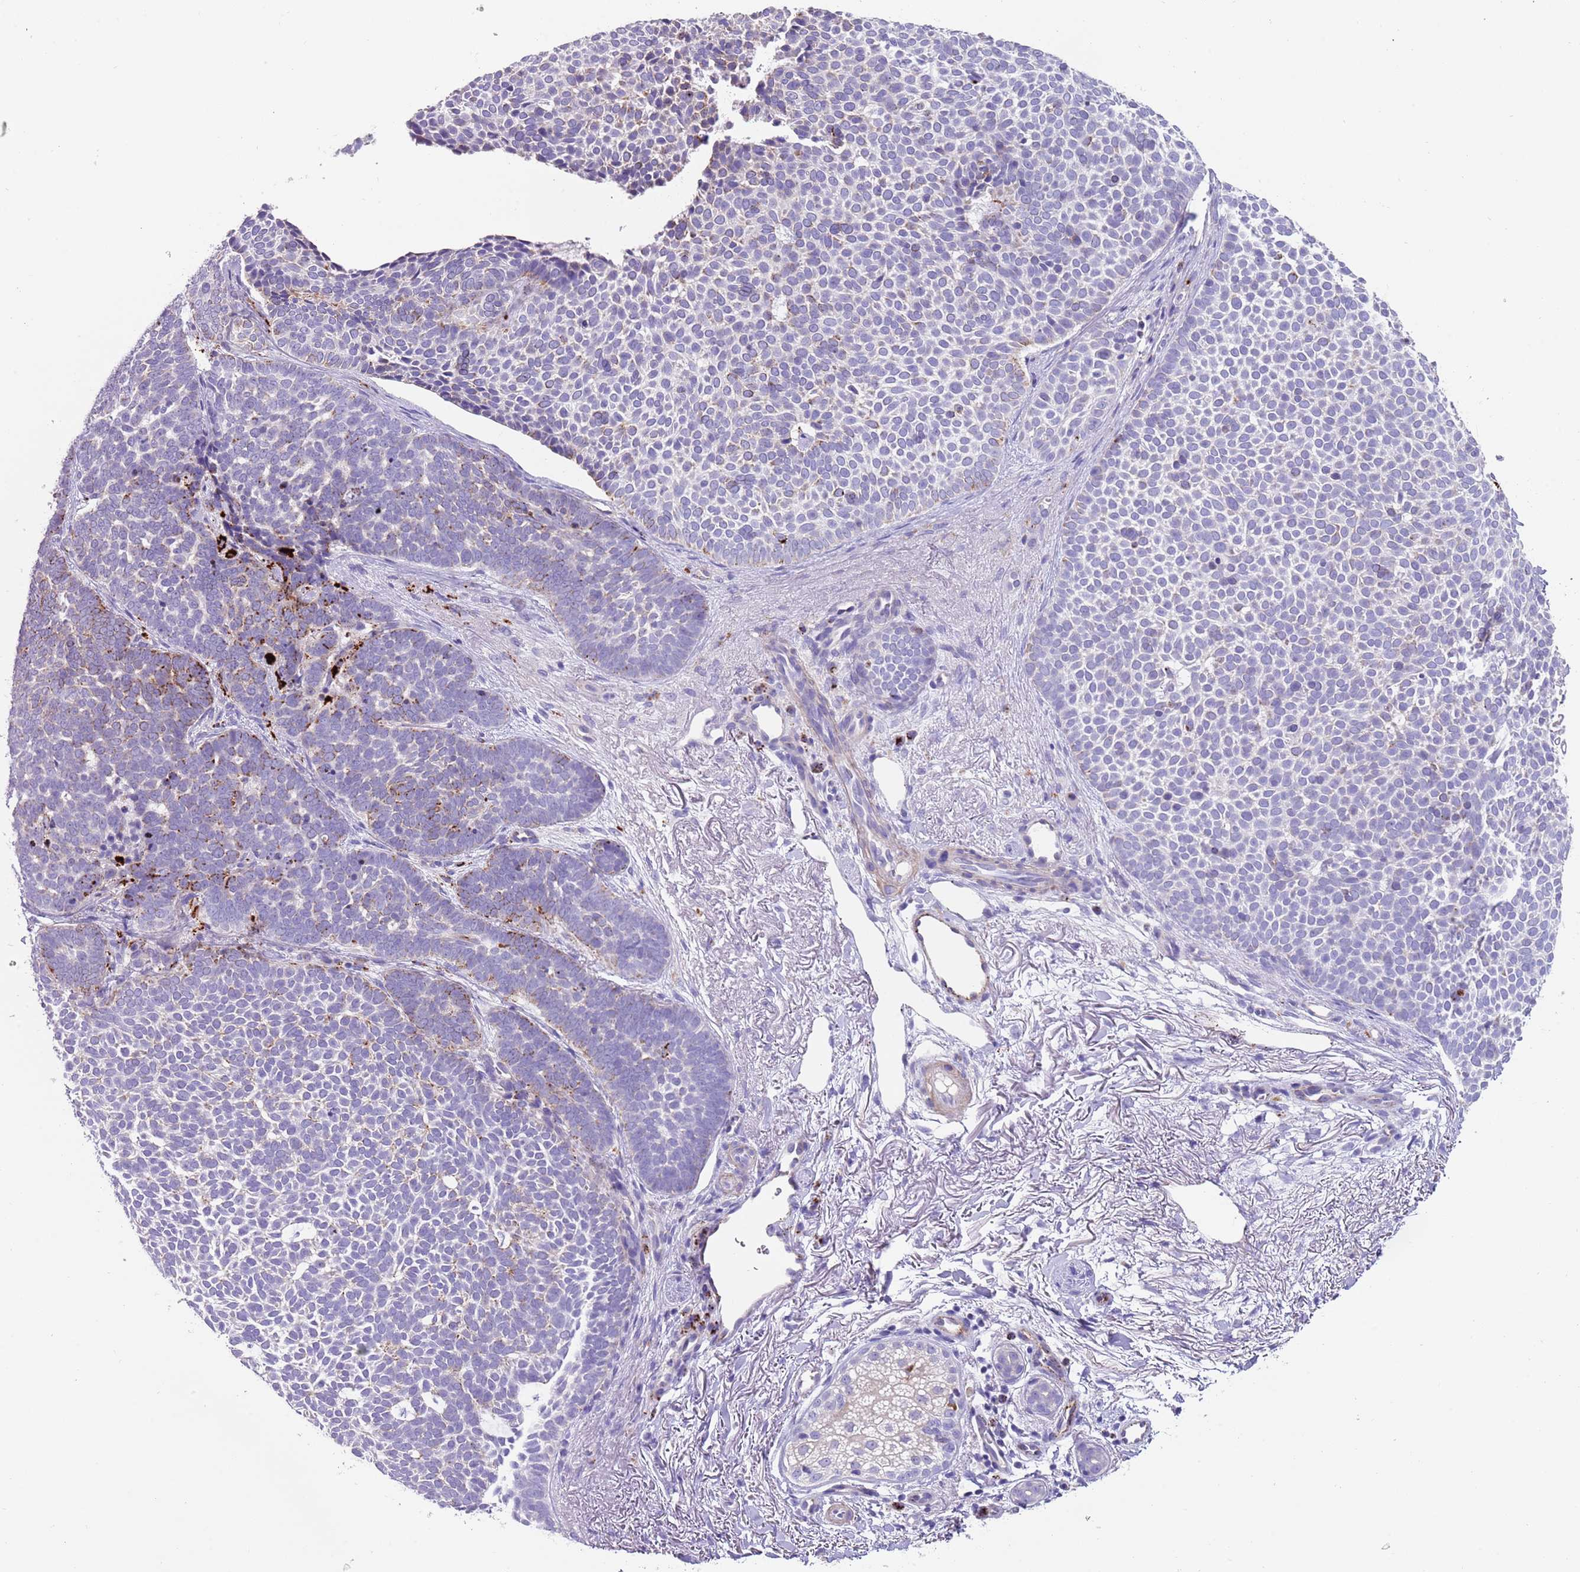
{"staining": {"intensity": "moderate", "quantity": "<25%", "location": "cytoplasmic/membranous"}, "tissue": "skin cancer", "cell_type": "Tumor cells", "image_type": "cancer", "snomed": [{"axis": "morphology", "description": "Basal cell carcinoma"}, {"axis": "topography", "description": "Skin"}], "caption": "High-power microscopy captured an immunohistochemistry histopathology image of skin cancer (basal cell carcinoma), revealing moderate cytoplasmic/membranous staining in about <25% of tumor cells.", "gene": "LRRN3", "patient": {"sex": "female", "age": 77}}